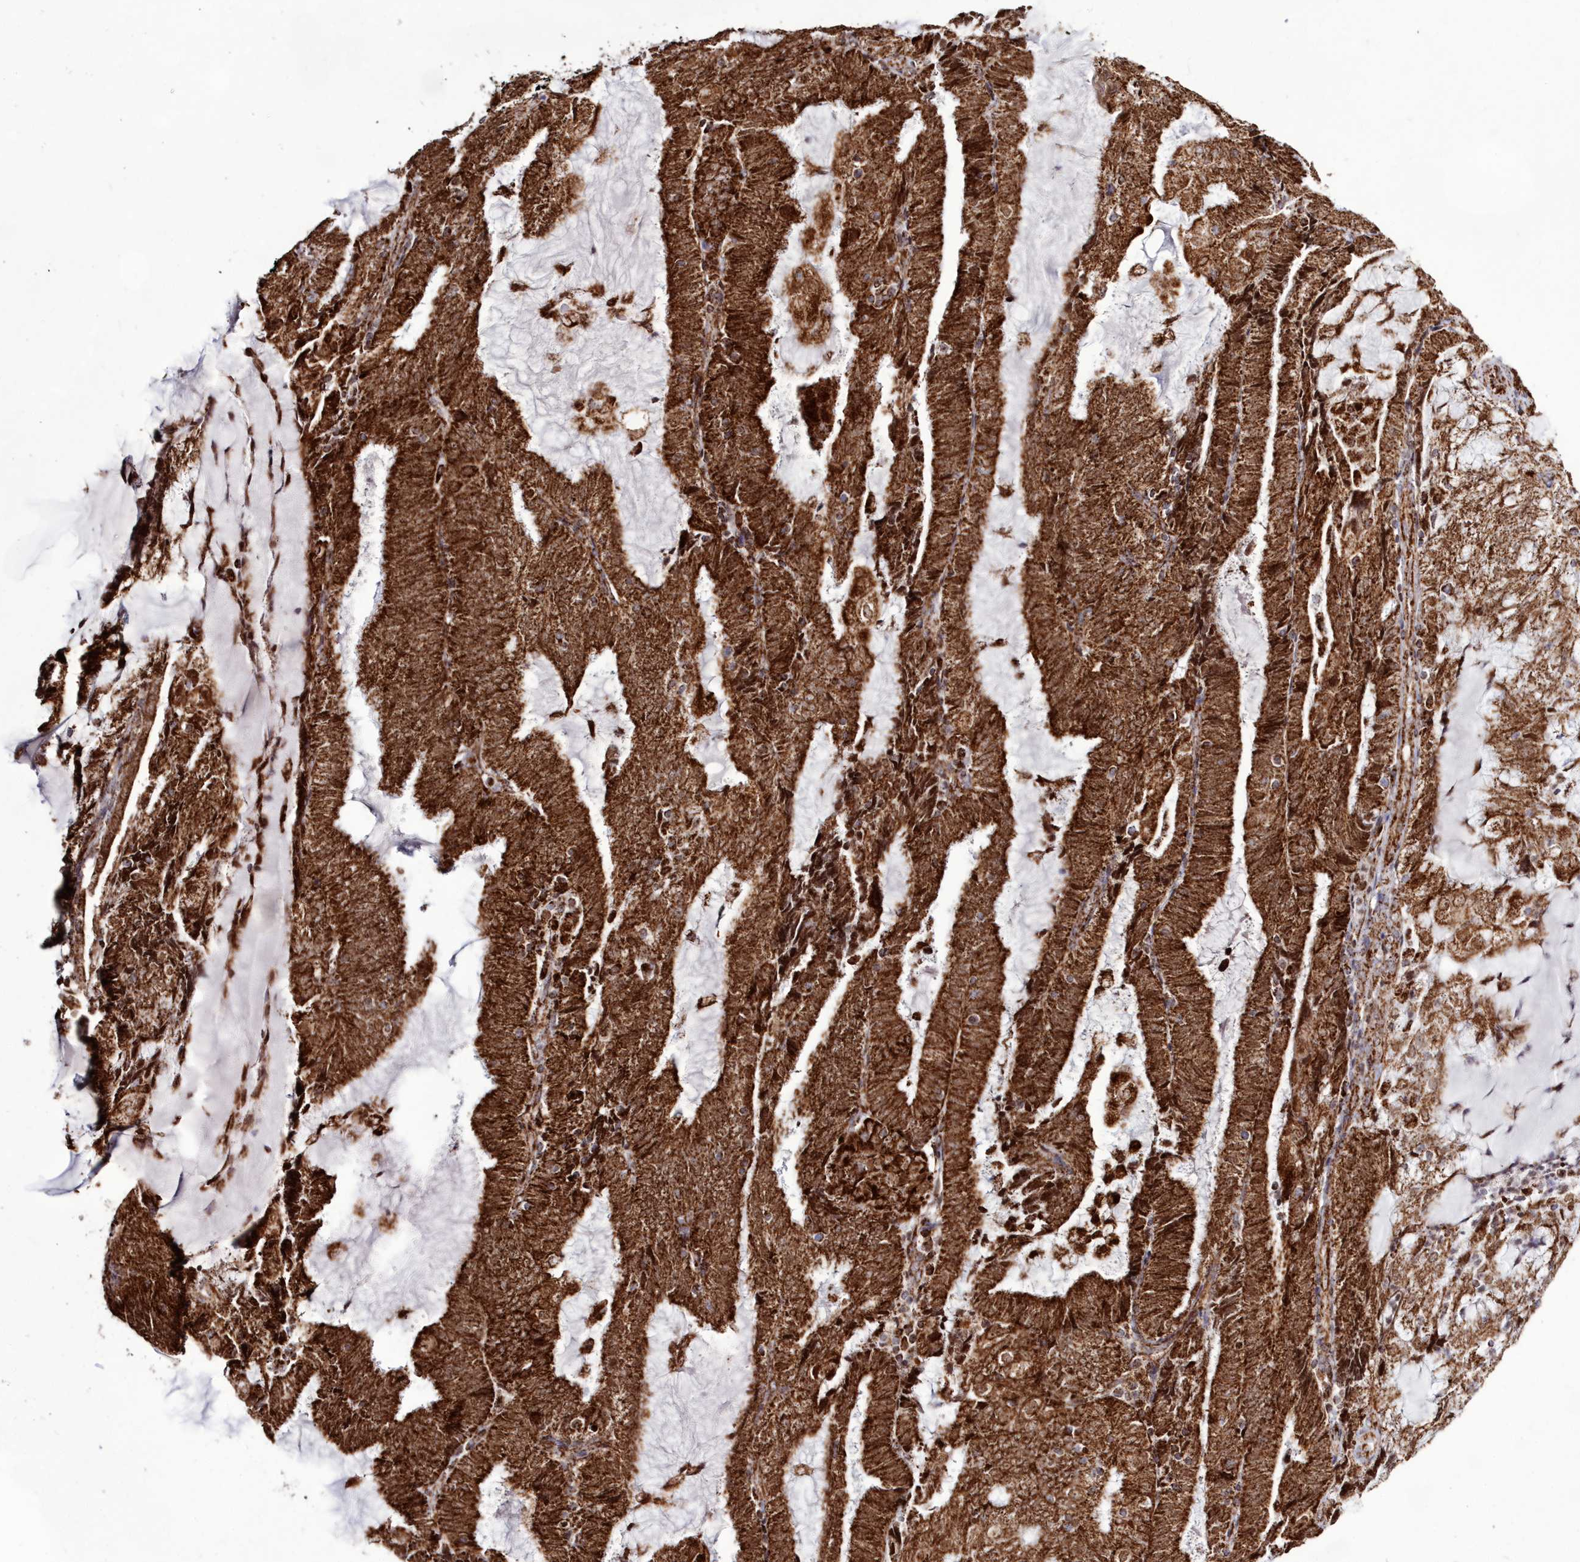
{"staining": {"intensity": "strong", "quantity": ">75%", "location": "cytoplasmic/membranous"}, "tissue": "endometrial cancer", "cell_type": "Tumor cells", "image_type": "cancer", "snomed": [{"axis": "morphology", "description": "Adenocarcinoma, NOS"}, {"axis": "topography", "description": "Endometrium"}], "caption": "This is a micrograph of IHC staining of endometrial cancer (adenocarcinoma), which shows strong staining in the cytoplasmic/membranous of tumor cells.", "gene": "HADHB", "patient": {"sex": "female", "age": 81}}